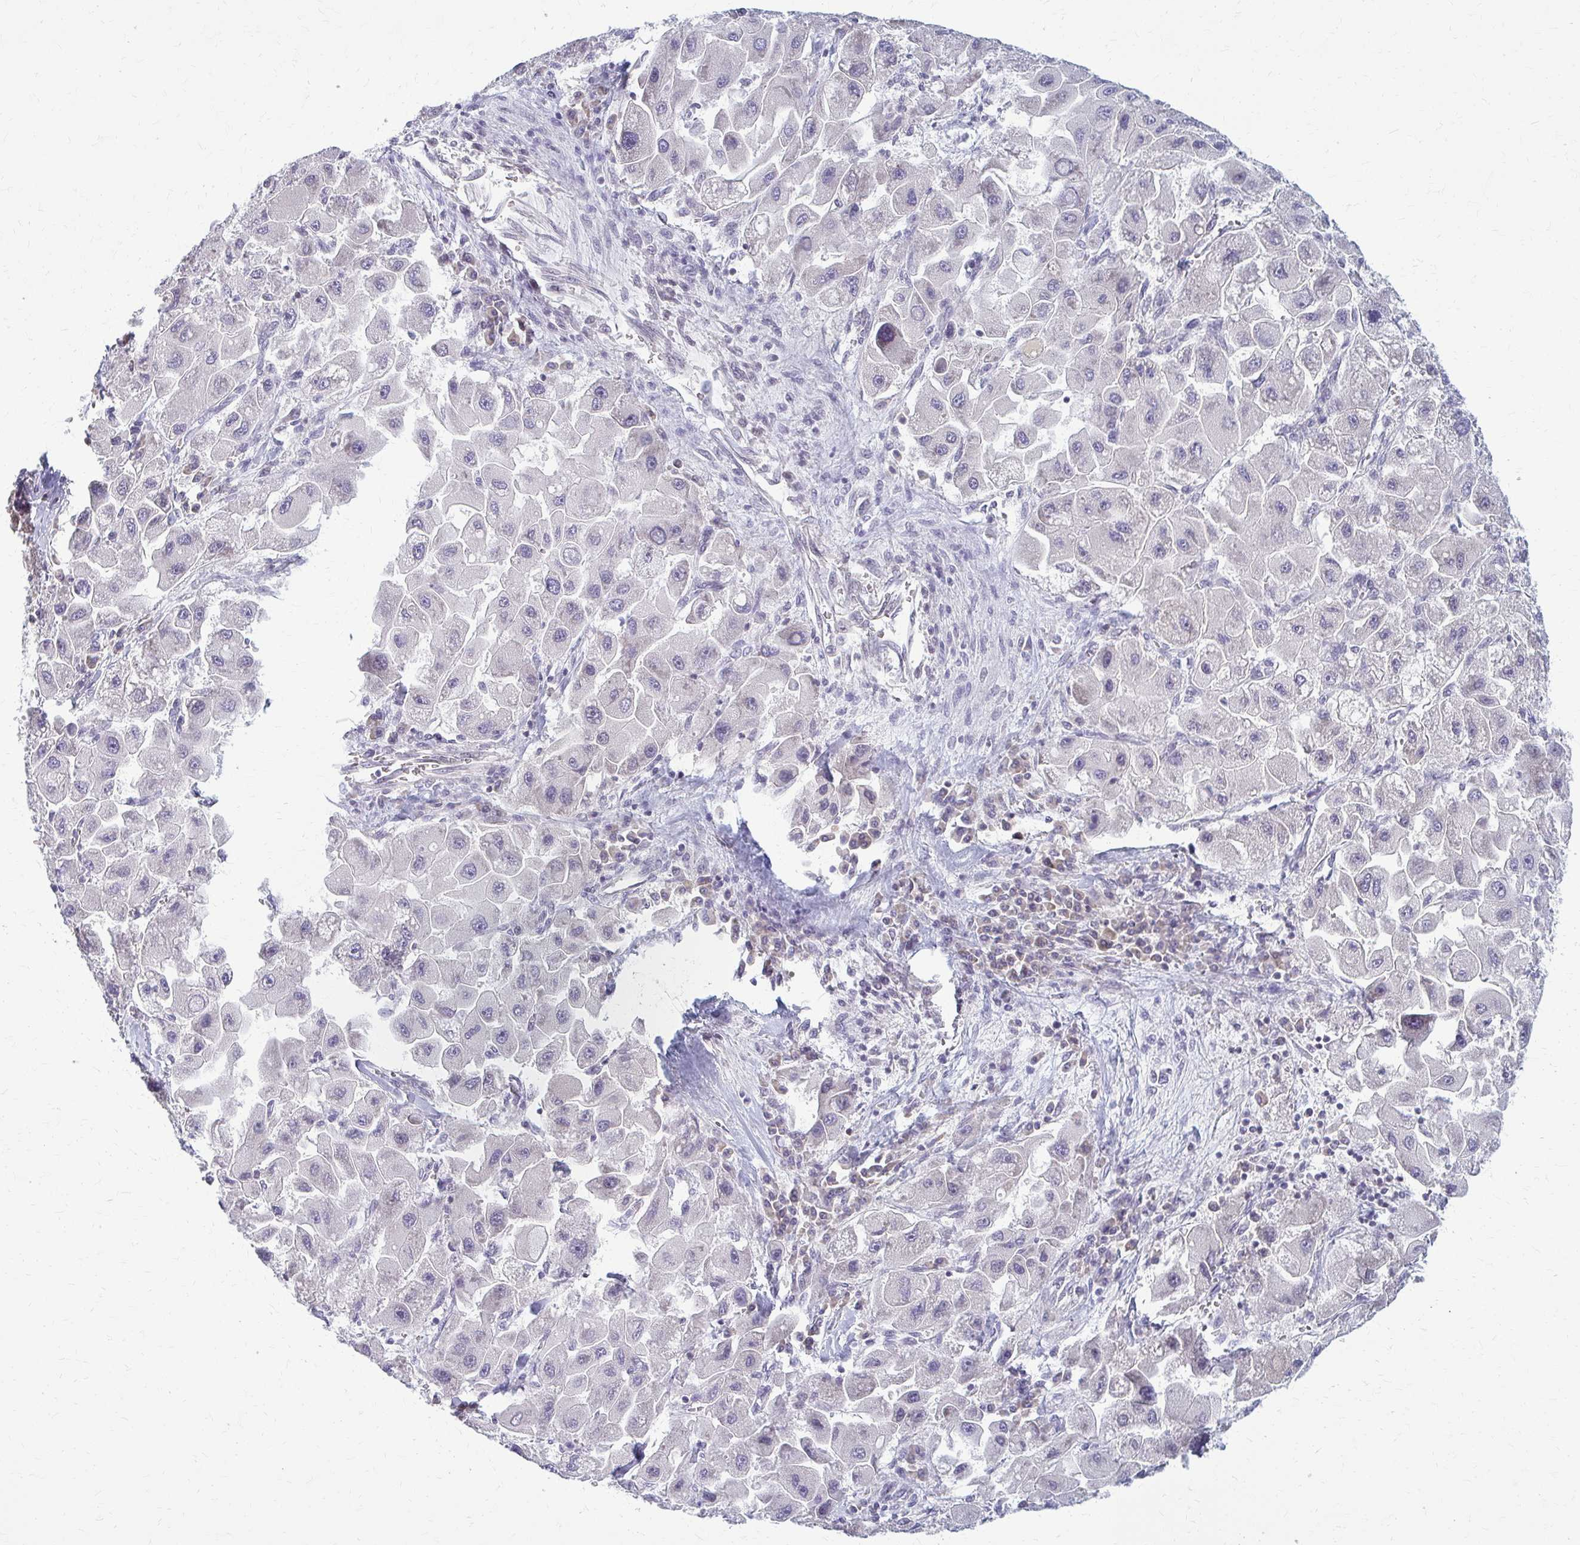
{"staining": {"intensity": "negative", "quantity": "none", "location": "none"}, "tissue": "liver cancer", "cell_type": "Tumor cells", "image_type": "cancer", "snomed": [{"axis": "morphology", "description": "Carcinoma, Hepatocellular, NOS"}, {"axis": "topography", "description": "Liver"}], "caption": "There is no significant positivity in tumor cells of hepatocellular carcinoma (liver).", "gene": "MCRIP2", "patient": {"sex": "male", "age": 24}}